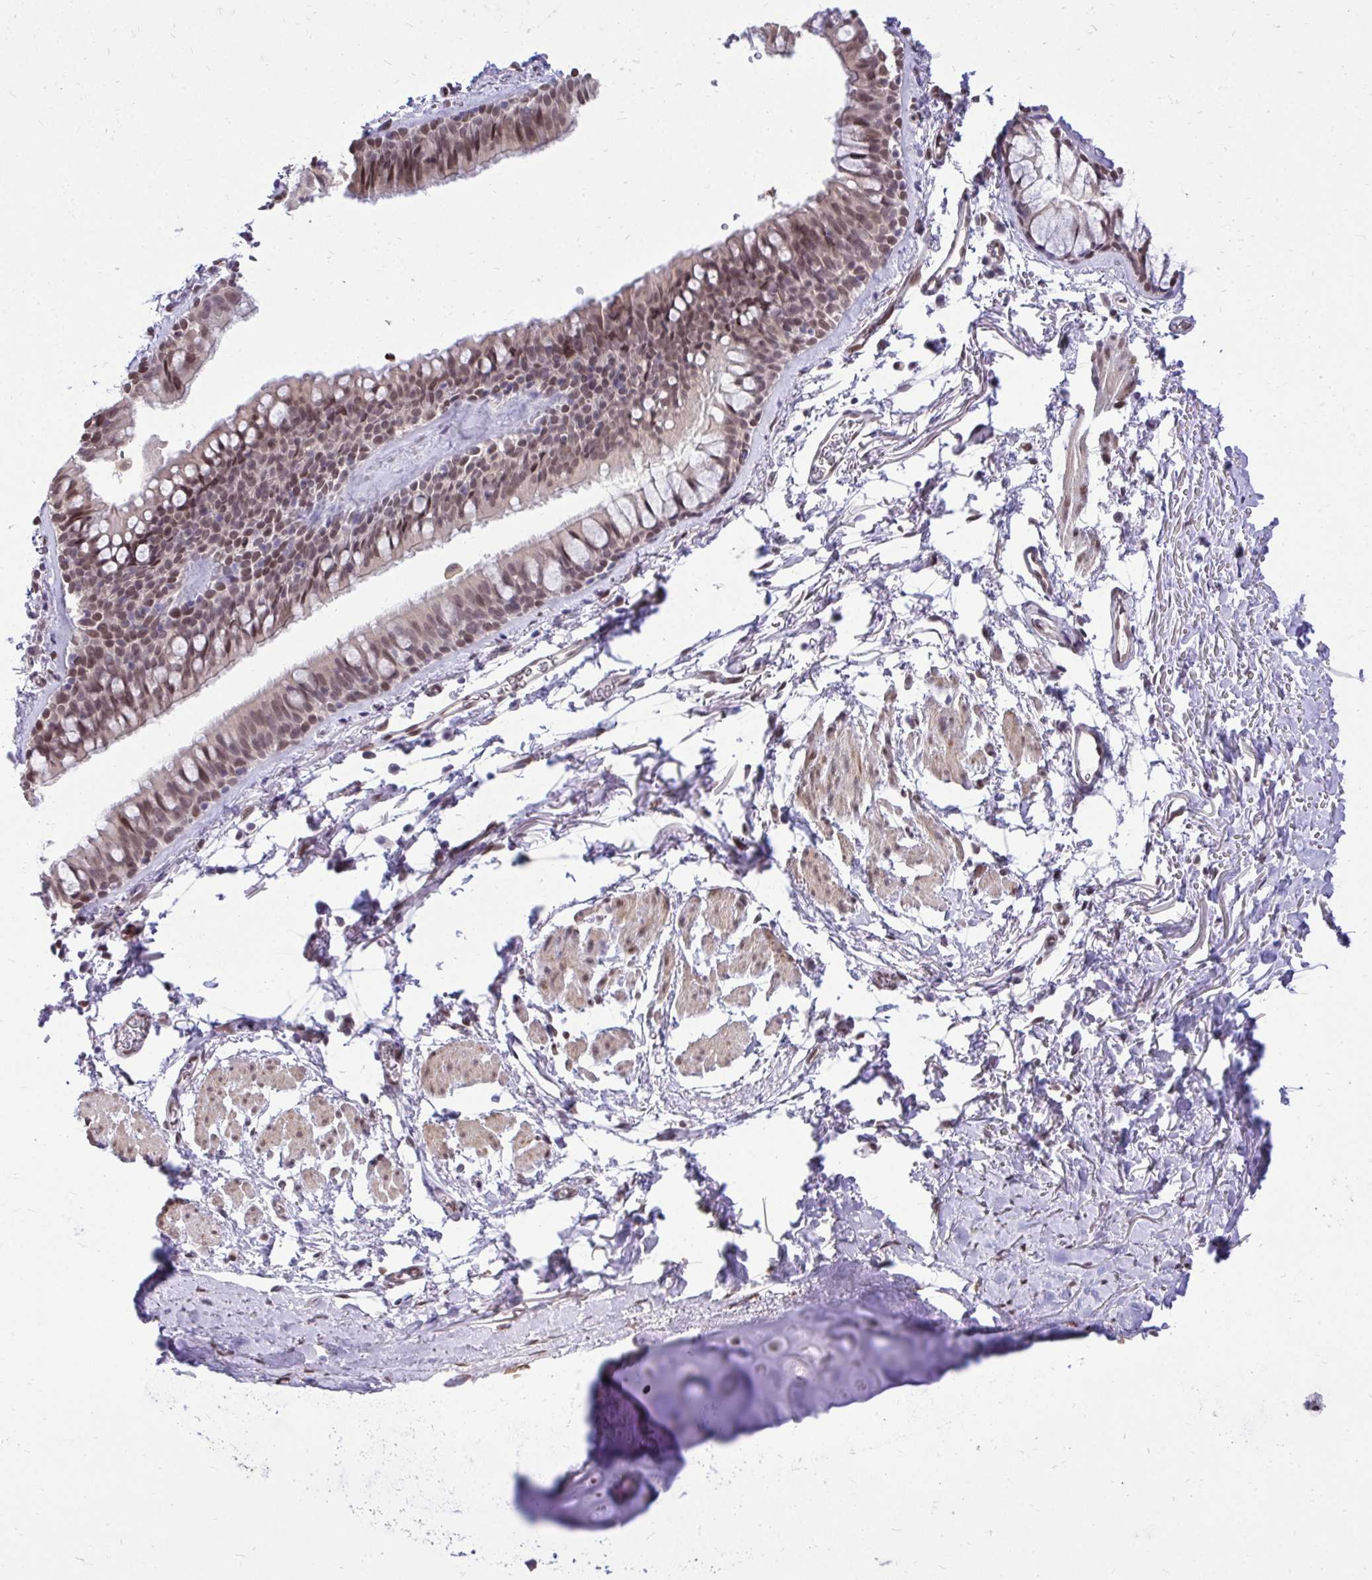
{"staining": {"intensity": "moderate", "quantity": ">75%", "location": "nuclear"}, "tissue": "bronchus", "cell_type": "Respiratory epithelial cells", "image_type": "normal", "snomed": [{"axis": "morphology", "description": "Normal tissue, NOS"}, {"axis": "topography", "description": "Cartilage tissue"}, {"axis": "topography", "description": "Bronchus"}], "caption": "Bronchus stained with DAB (3,3'-diaminobenzidine) immunohistochemistry (IHC) reveals medium levels of moderate nuclear expression in about >75% of respiratory epithelial cells. (DAB IHC, brown staining for protein, blue staining for nuclei).", "gene": "BANF1", "patient": {"sex": "female", "age": 79}}